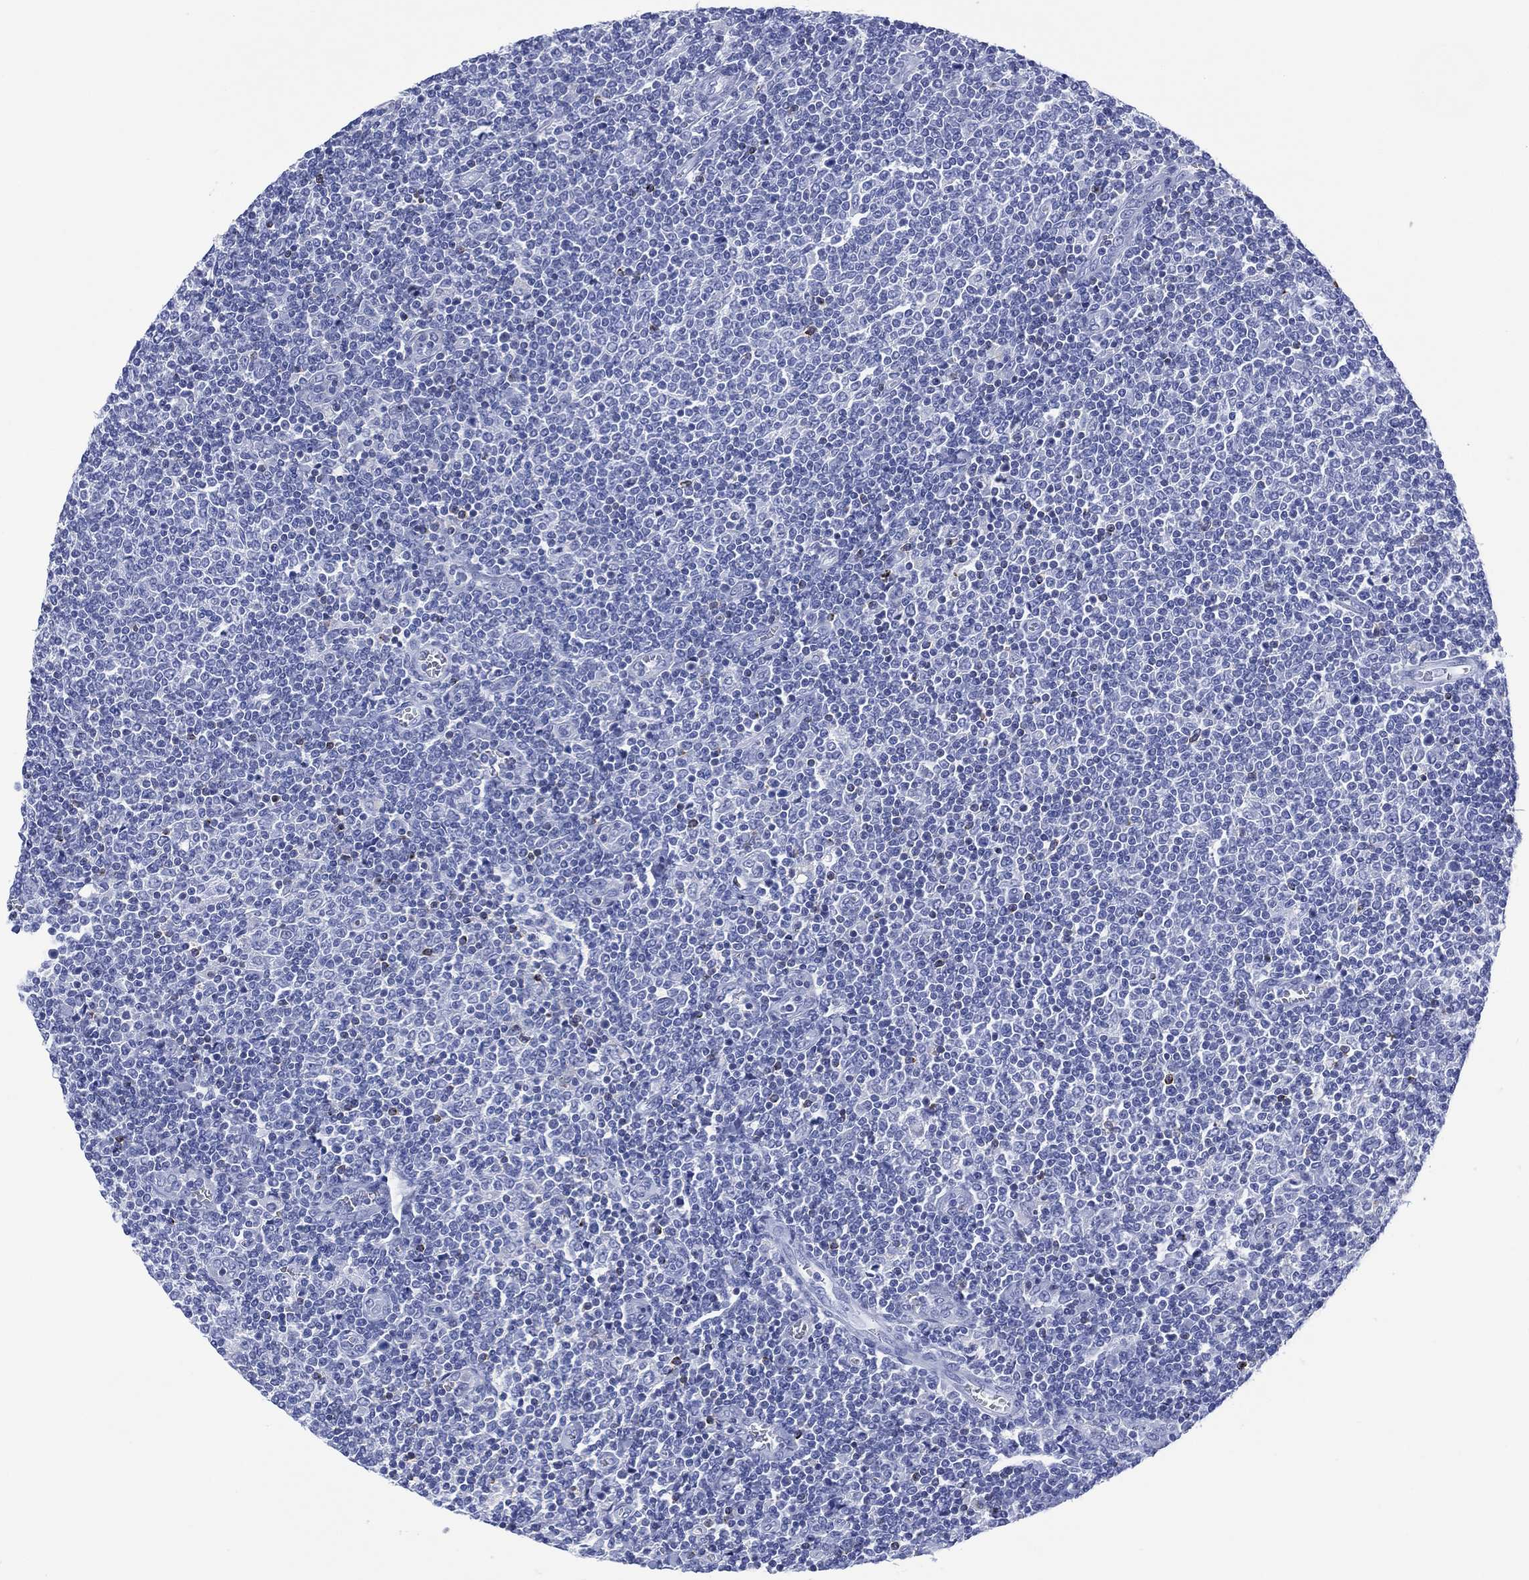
{"staining": {"intensity": "negative", "quantity": "none", "location": "none"}, "tissue": "lymphoma", "cell_type": "Tumor cells", "image_type": "cancer", "snomed": [{"axis": "morphology", "description": "Malignant lymphoma, non-Hodgkin's type, Low grade"}, {"axis": "topography", "description": "Lymph node"}], "caption": "Immunohistochemistry micrograph of lymphoma stained for a protein (brown), which reveals no expression in tumor cells.", "gene": "DPP4", "patient": {"sex": "male", "age": 52}}